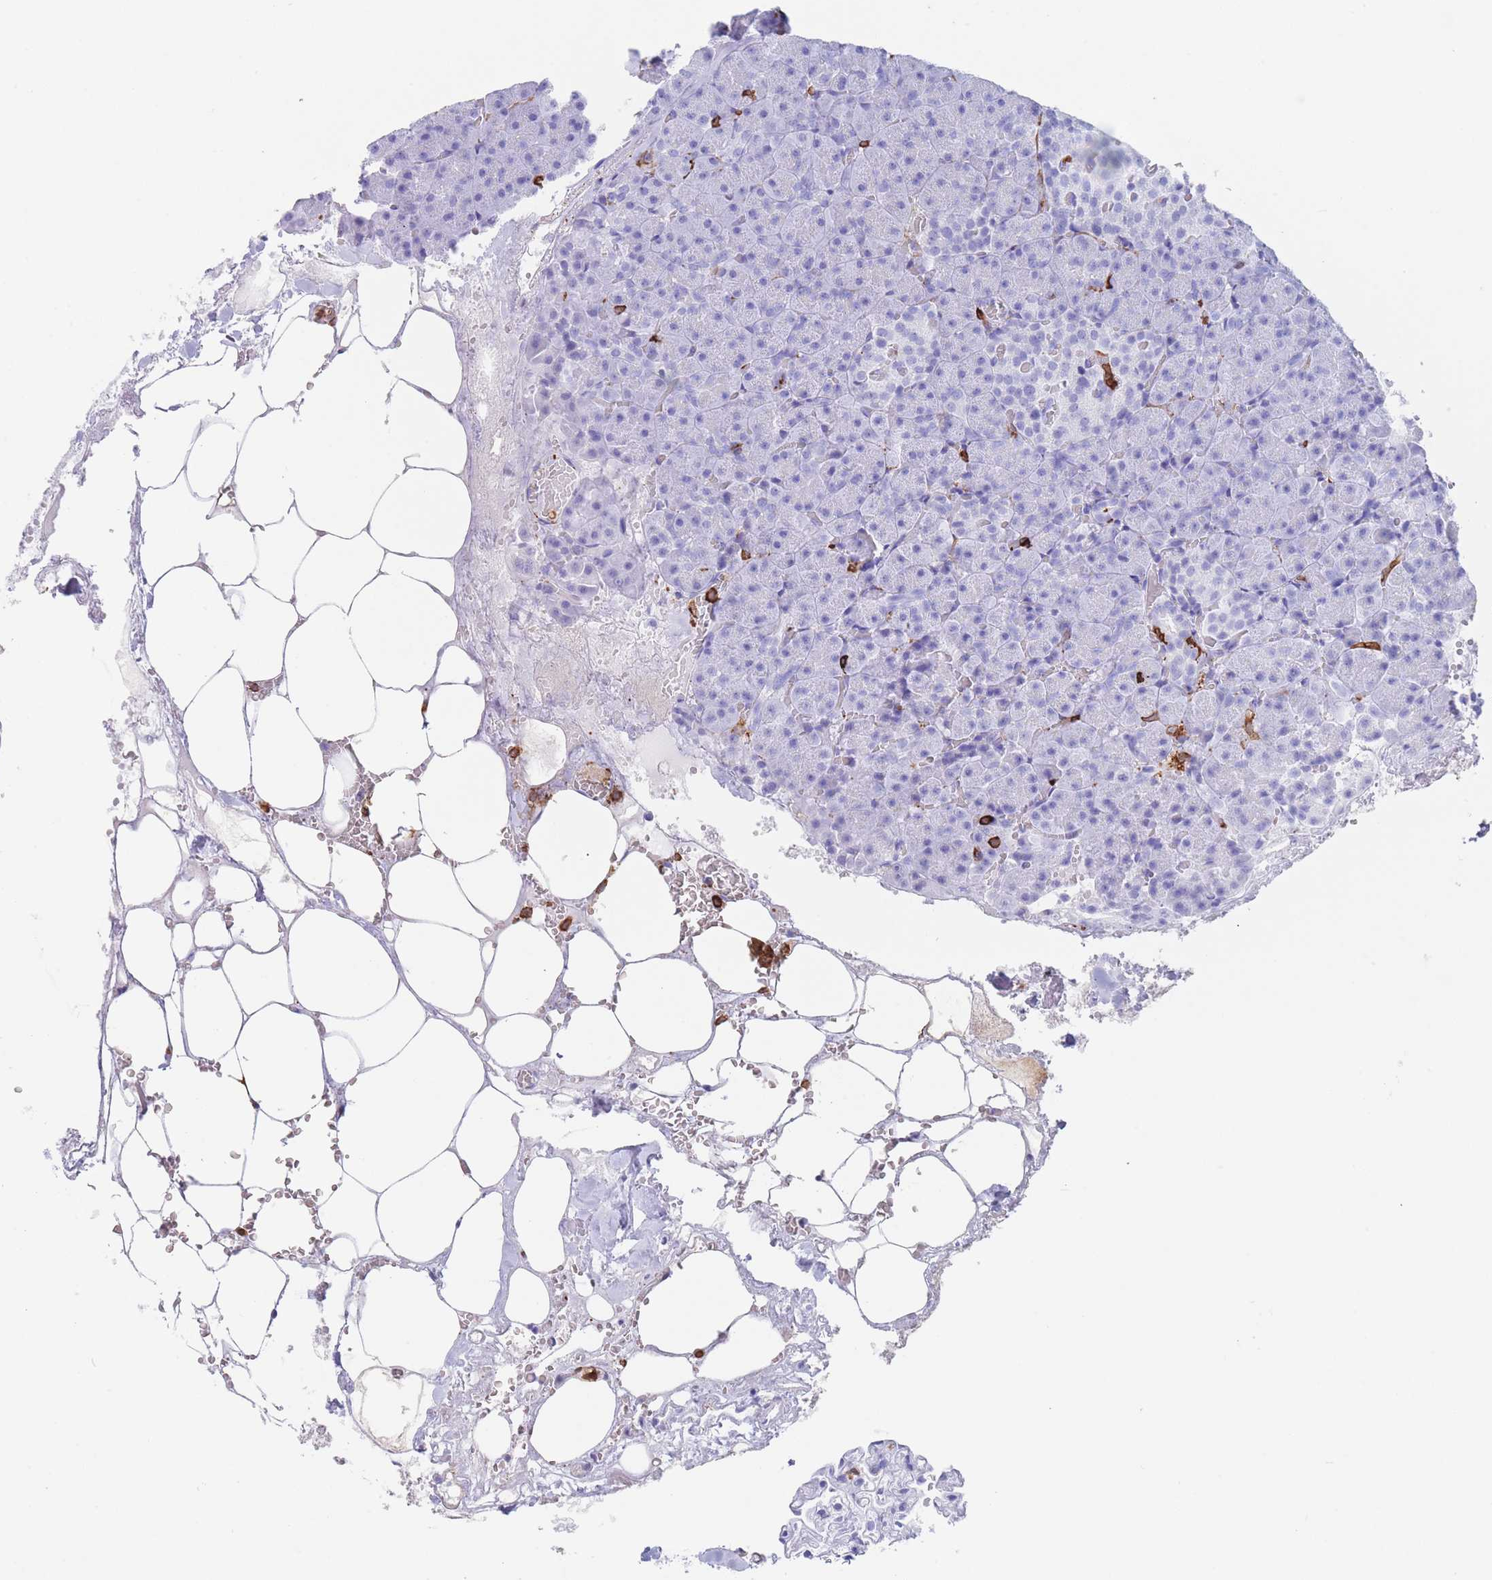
{"staining": {"intensity": "negative", "quantity": "none", "location": "none"}, "tissue": "pancreas", "cell_type": "Exocrine glandular cells", "image_type": "normal", "snomed": [{"axis": "morphology", "description": "Normal tissue, NOS"}, {"axis": "topography", "description": "Pancreas"}], "caption": "Immunohistochemistry (IHC) photomicrograph of normal pancreas: human pancreas stained with DAB shows no significant protein positivity in exocrine glandular cells.", "gene": "CORO1A", "patient": {"sex": "female", "age": 74}}